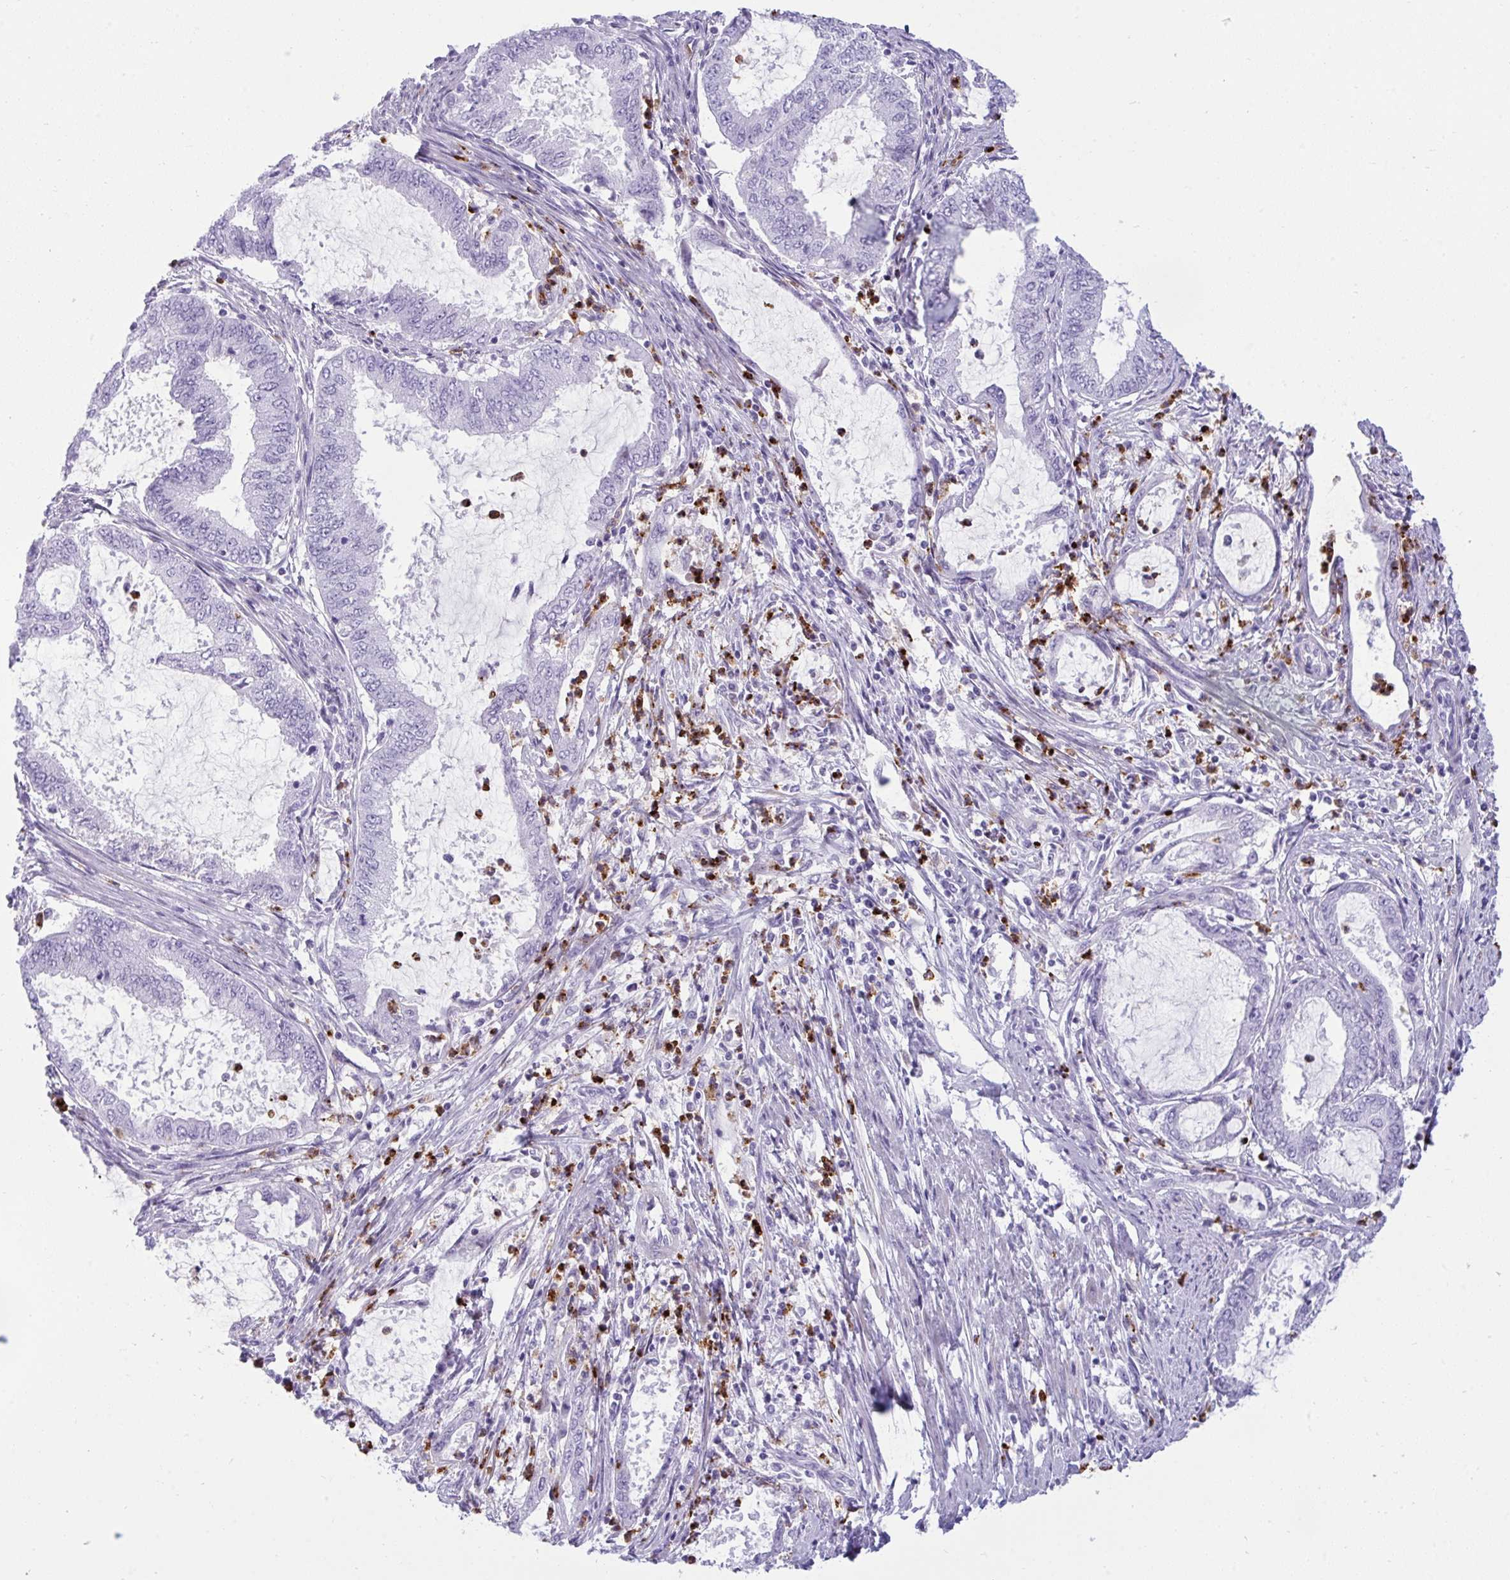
{"staining": {"intensity": "negative", "quantity": "none", "location": "none"}, "tissue": "endometrial cancer", "cell_type": "Tumor cells", "image_type": "cancer", "snomed": [{"axis": "morphology", "description": "Adenocarcinoma, NOS"}, {"axis": "topography", "description": "Endometrium"}], "caption": "Tumor cells are negative for brown protein staining in endometrial cancer.", "gene": "ARHGAP42", "patient": {"sex": "female", "age": 51}}